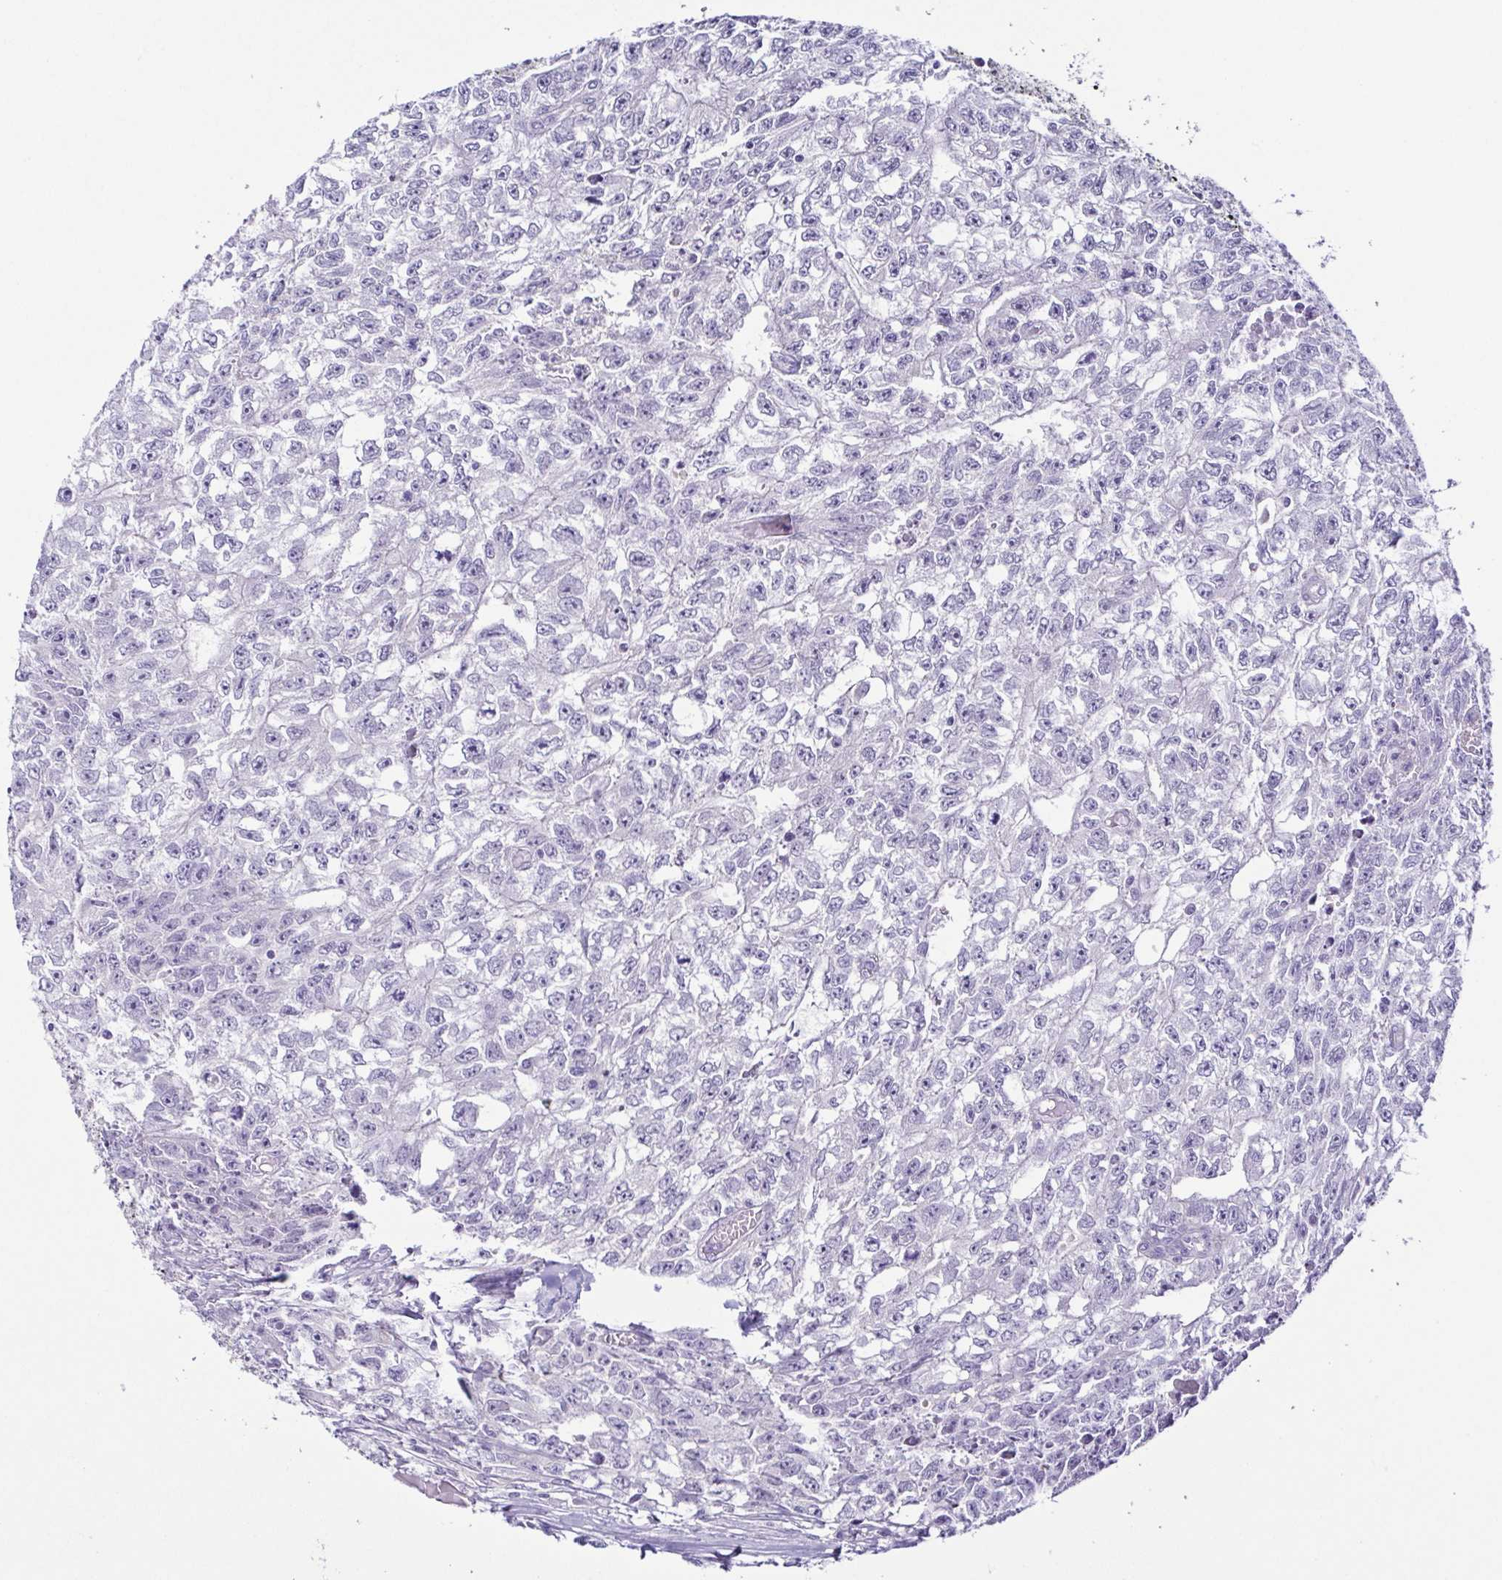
{"staining": {"intensity": "negative", "quantity": "none", "location": "none"}, "tissue": "testis cancer", "cell_type": "Tumor cells", "image_type": "cancer", "snomed": [{"axis": "morphology", "description": "Carcinoma, Embryonal, NOS"}, {"axis": "morphology", "description": "Teratoma, malignant, NOS"}, {"axis": "topography", "description": "Testis"}], "caption": "Photomicrograph shows no significant protein expression in tumor cells of embryonal carcinoma (testis).", "gene": "TERT", "patient": {"sex": "male", "age": 24}}